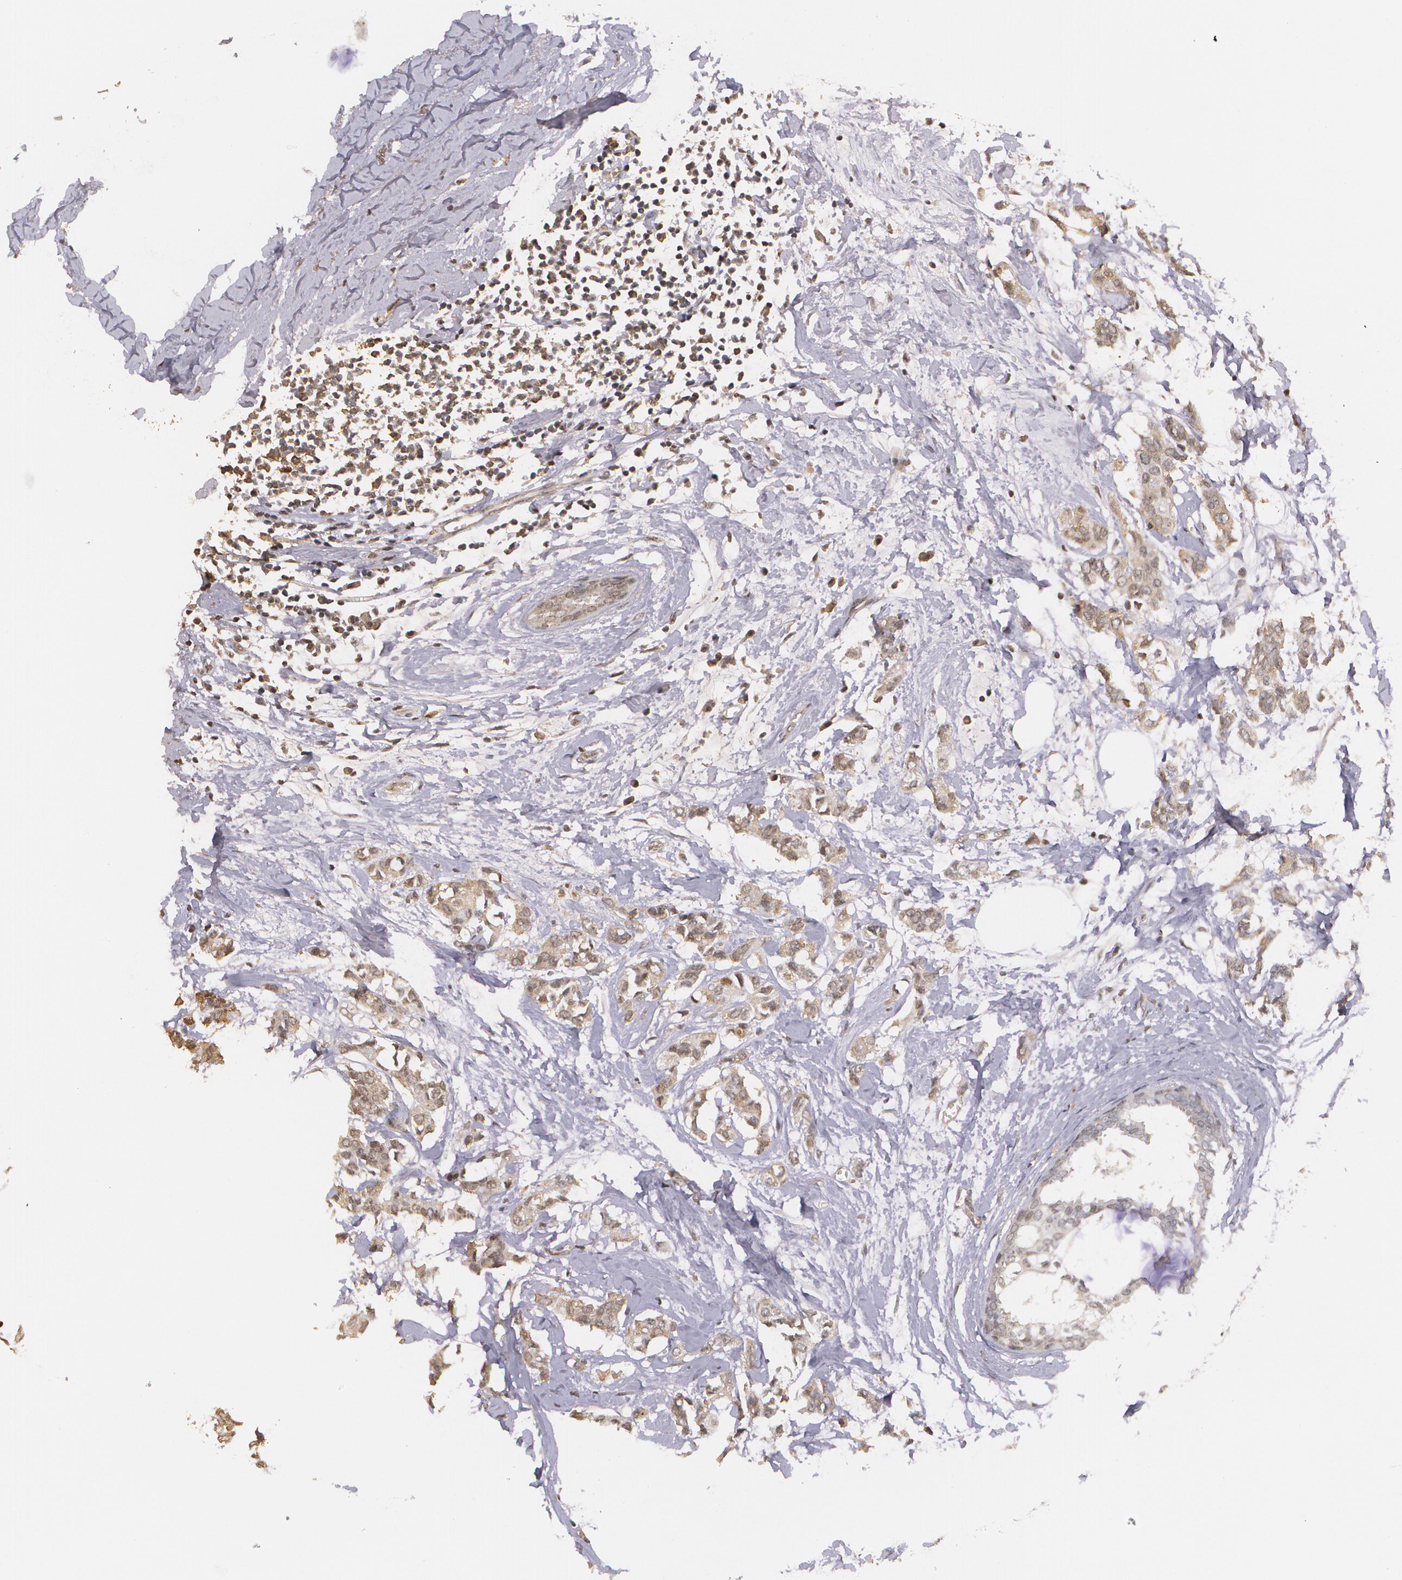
{"staining": {"intensity": "moderate", "quantity": ">75%", "location": "cytoplasmic/membranous"}, "tissue": "breast cancer", "cell_type": "Tumor cells", "image_type": "cancer", "snomed": [{"axis": "morphology", "description": "Duct carcinoma"}, {"axis": "topography", "description": "Breast"}], "caption": "A histopathology image showing moderate cytoplasmic/membranous staining in about >75% of tumor cells in breast cancer (intraductal carcinoma), as visualized by brown immunohistochemical staining.", "gene": "PTS", "patient": {"sex": "female", "age": 84}}